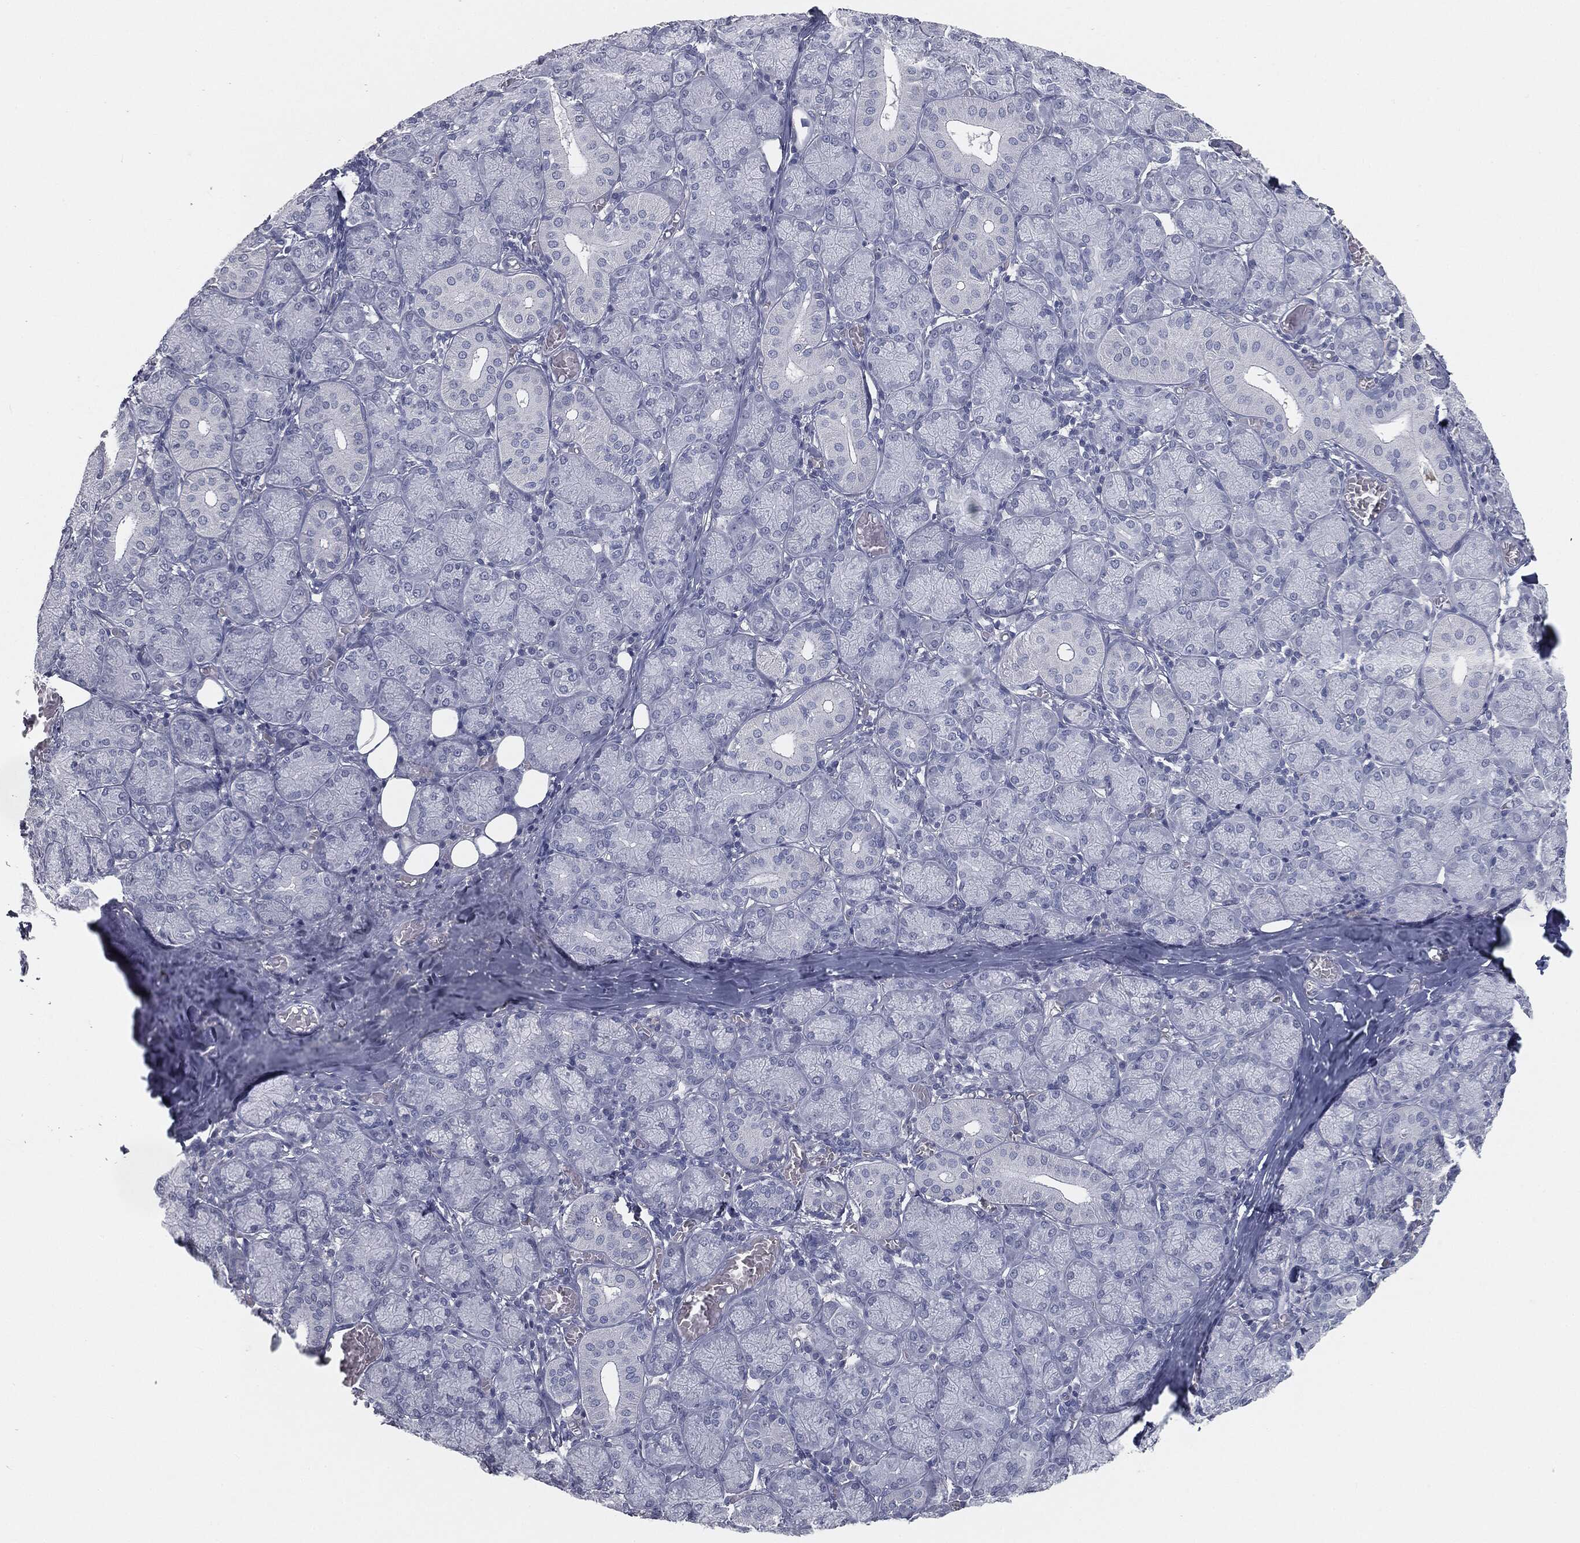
{"staining": {"intensity": "negative", "quantity": "none", "location": "none"}, "tissue": "salivary gland", "cell_type": "Glandular cells", "image_type": "normal", "snomed": [{"axis": "morphology", "description": "Normal tissue, NOS"}, {"axis": "topography", "description": "Salivary gland"}, {"axis": "topography", "description": "Peripheral nerve tissue"}], "caption": "DAB immunohistochemical staining of normal salivary gland demonstrates no significant staining in glandular cells.", "gene": "PRAME", "patient": {"sex": "female", "age": 24}}